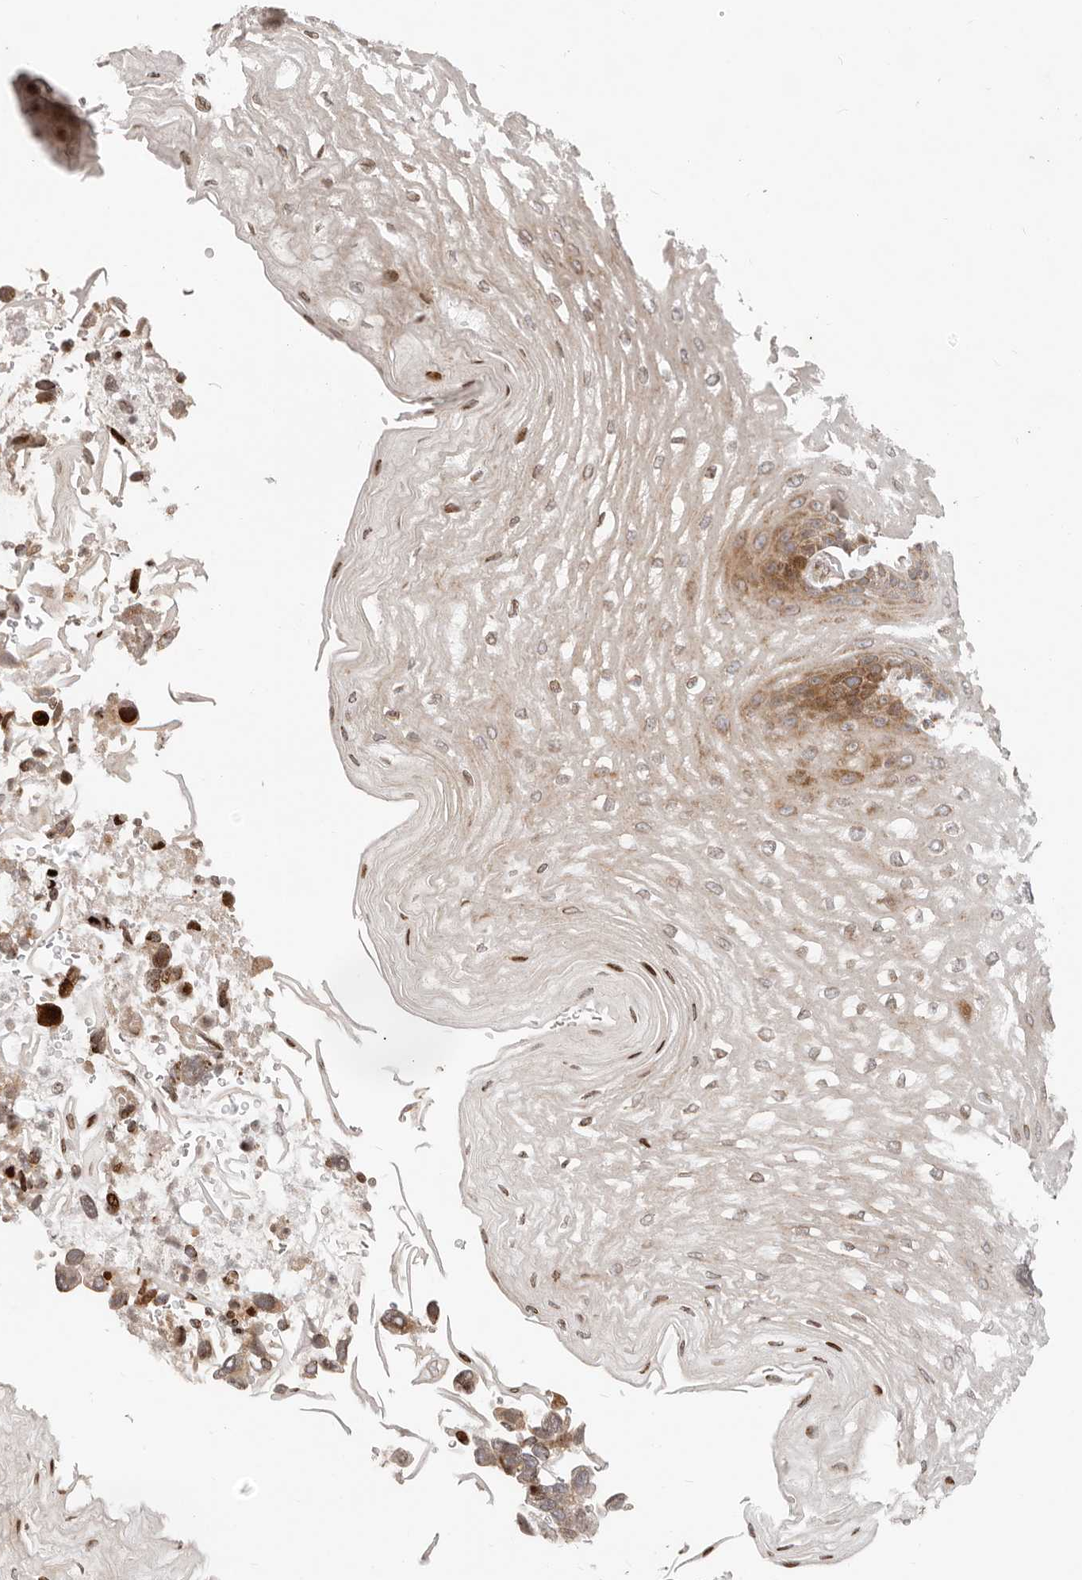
{"staining": {"intensity": "strong", "quantity": "<25%", "location": "cytoplasmic/membranous,nuclear"}, "tissue": "esophagus", "cell_type": "Squamous epithelial cells", "image_type": "normal", "snomed": [{"axis": "morphology", "description": "Normal tissue, NOS"}, {"axis": "topography", "description": "Esophagus"}], "caption": "Immunohistochemical staining of unremarkable human esophagus shows strong cytoplasmic/membranous,nuclear protein expression in about <25% of squamous epithelial cells.", "gene": "TRIM4", "patient": {"sex": "male", "age": 54}}